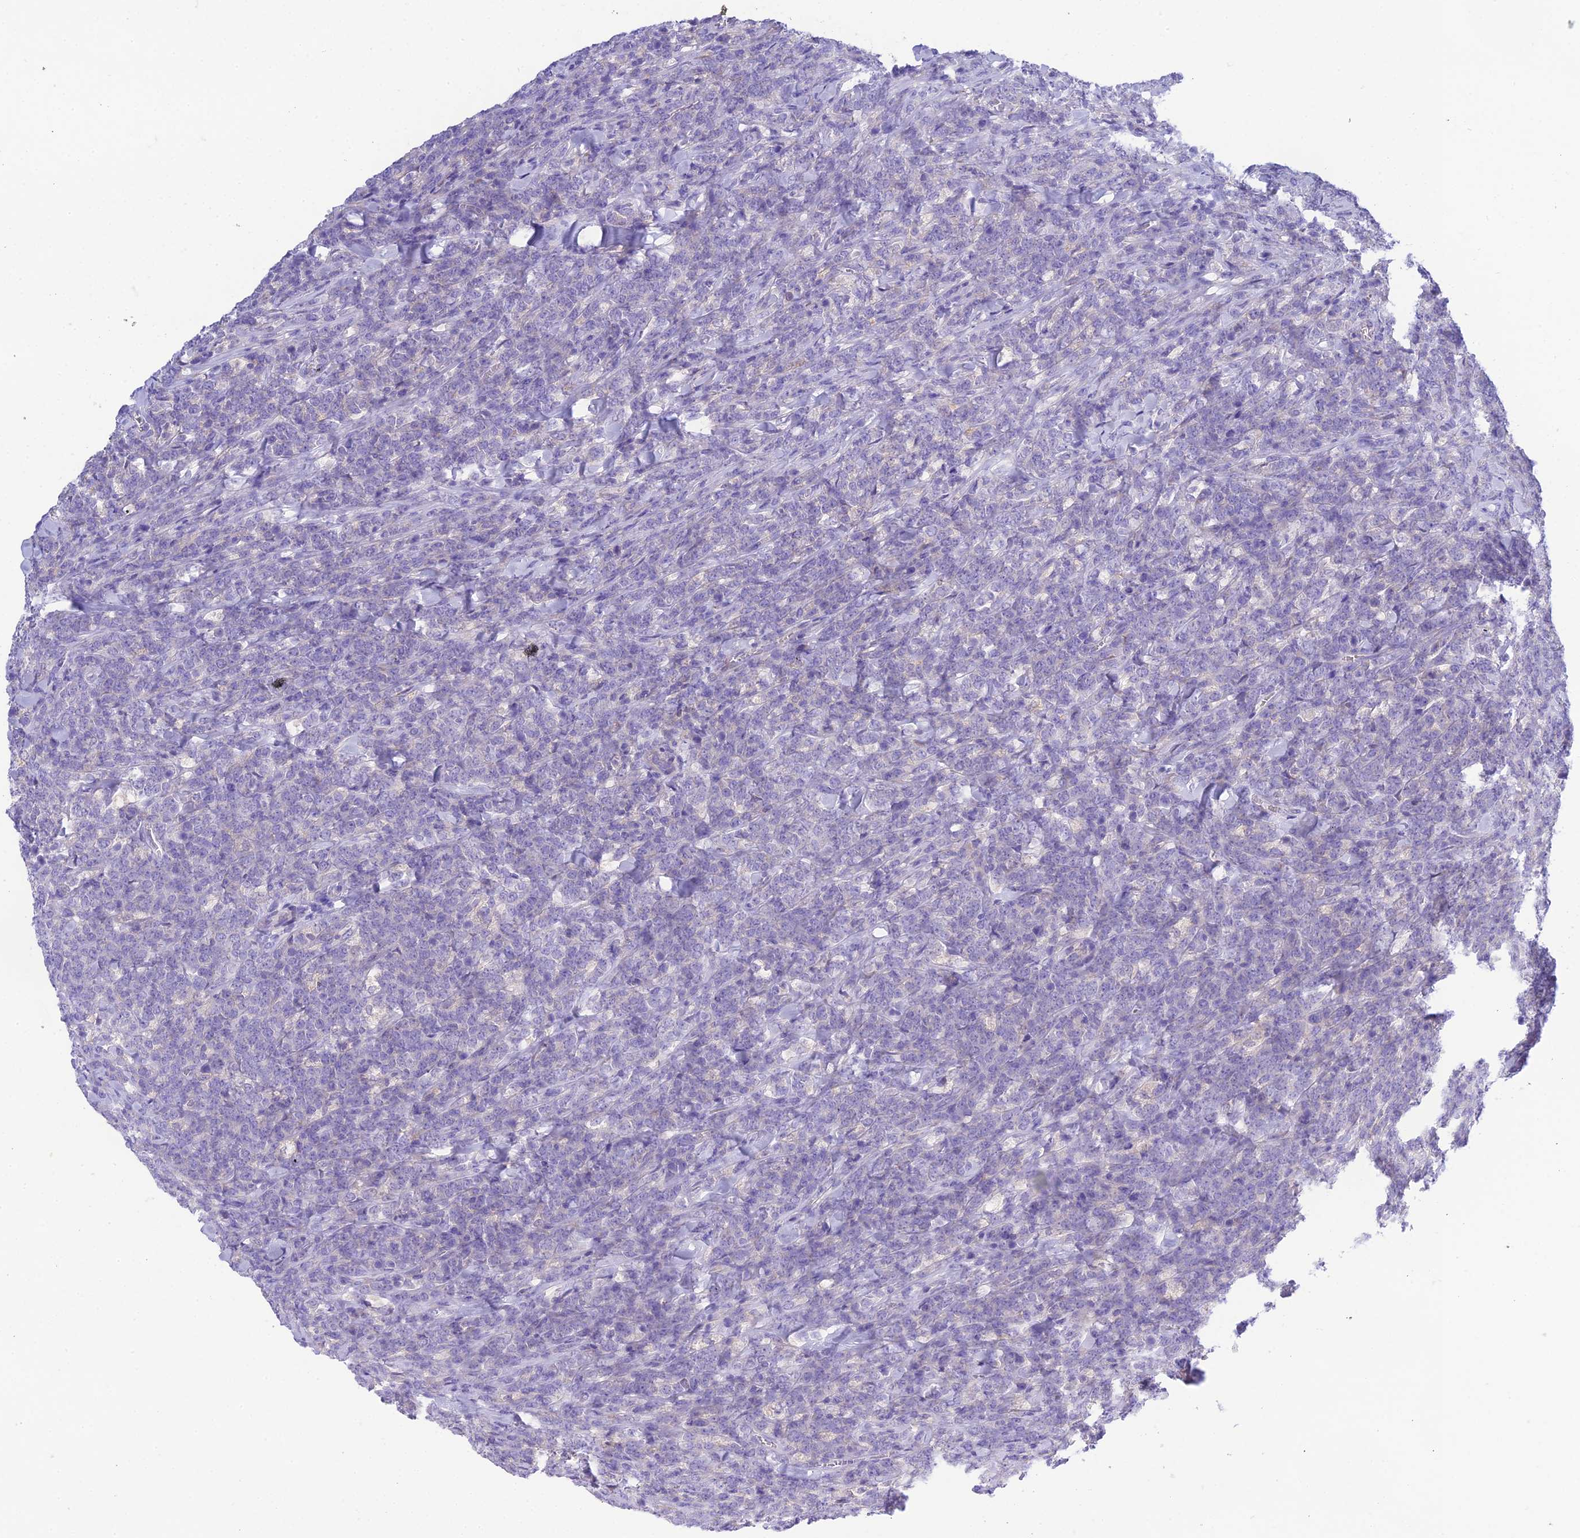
{"staining": {"intensity": "negative", "quantity": "none", "location": "none"}, "tissue": "lymphoma", "cell_type": "Tumor cells", "image_type": "cancer", "snomed": [{"axis": "morphology", "description": "Malignant lymphoma, non-Hodgkin's type, High grade"}, {"axis": "topography", "description": "Small intestine"}], "caption": "Tumor cells show no significant protein staining in lymphoma.", "gene": "KIAA0408", "patient": {"sex": "male", "age": 8}}